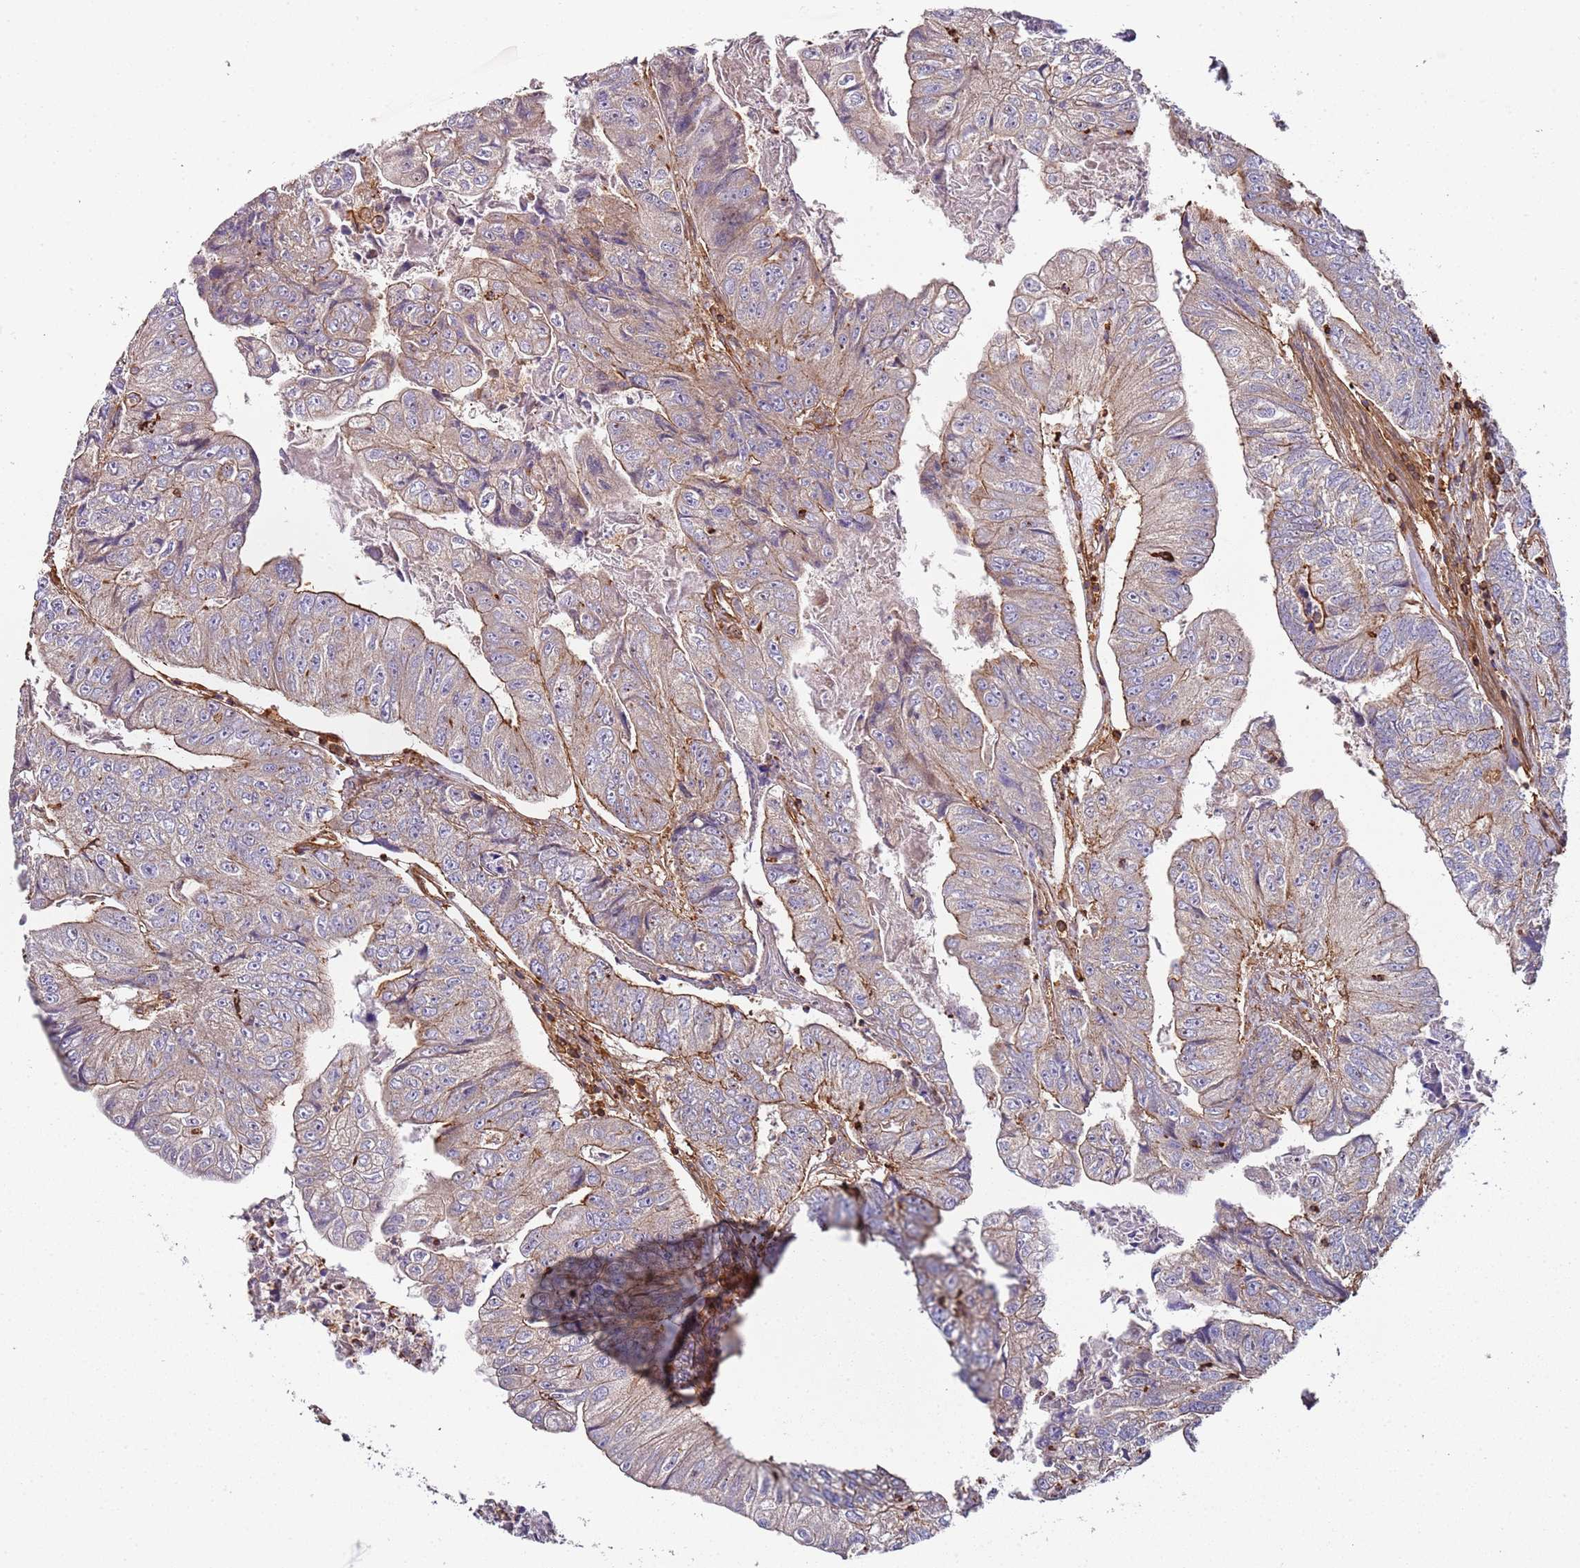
{"staining": {"intensity": "moderate", "quantity": "<25%", "location": "cytoplasmic/membranous"}, "tissue": "colorectal cancer", "cell_type": "Tumor cells", "image_type": "cancer", "snomed": [{"axis": "morphology", "description": "Adenocarcinoma, NOS"}, {"axis": "topography", "description": "Colon"}], "caption": "This photomicrograph demonstrates immunohistochemistry staining of colorectal cancer, with low moderate cytoplasmic/membranous expression in approximately <25% of tumor cells.", "gene": "CYP2U1", "patient": {"sex": "female", "age": 67}}